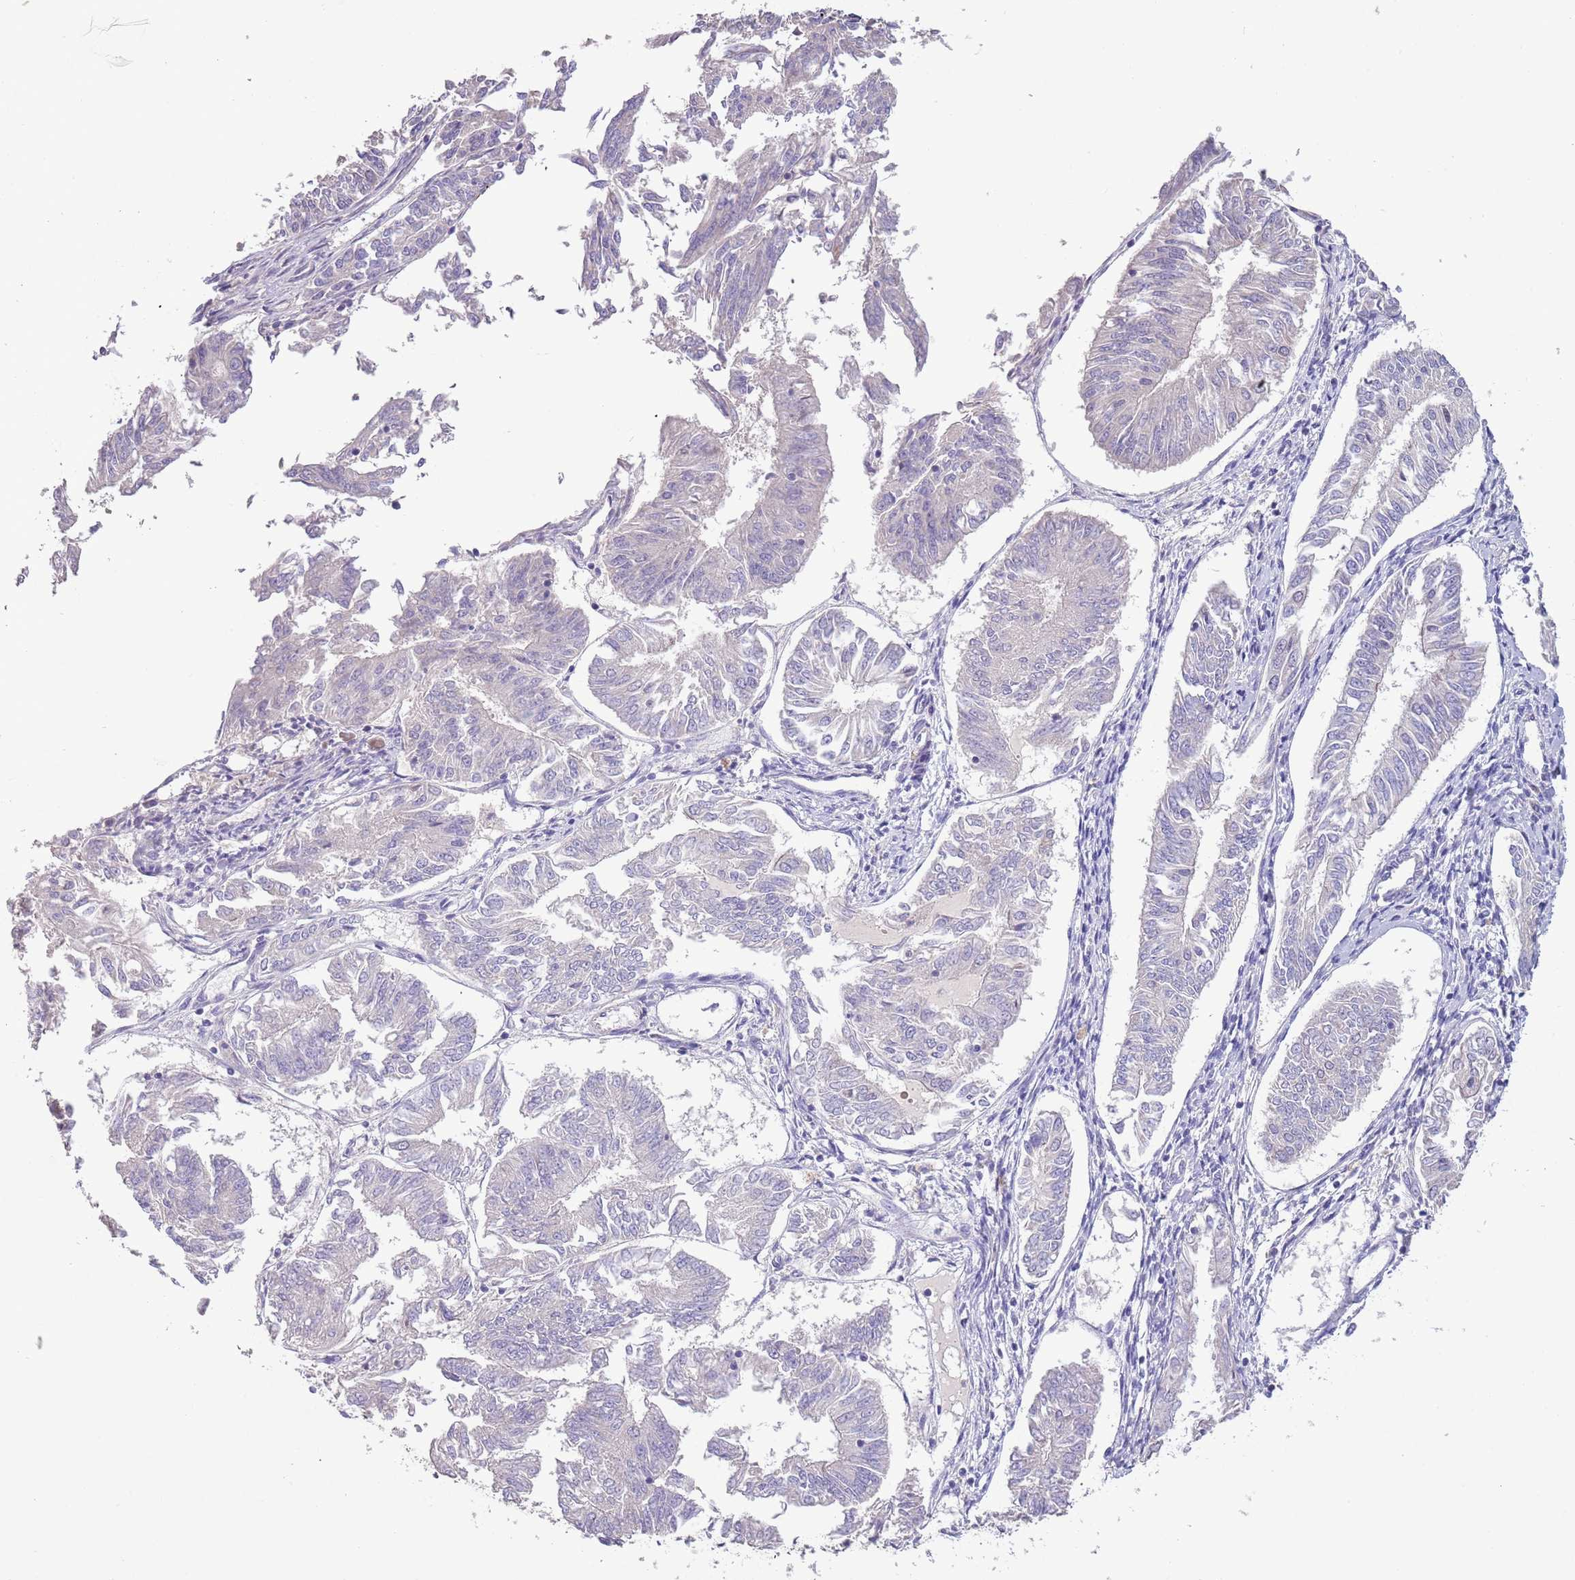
{"staining": {"intensity": "negative", "quantity": "none", "location": "none"}, "tissue": "endometrial cancer", "cell_type": "Tumor cells", "image_type": "cancer", "snomed": [{"axis": "morphology", "description": "Adenocarcinoma, NOS"}, {"axis": "topography", "description": "Endometrium"}], "caption": "Human endometrial adenocarcinoma stained for a protein using immunohistochemistry exhibits no positivity in tumor cells.", "gene": "ZNF658", "patient": {"sex": "female", "age": 58}}